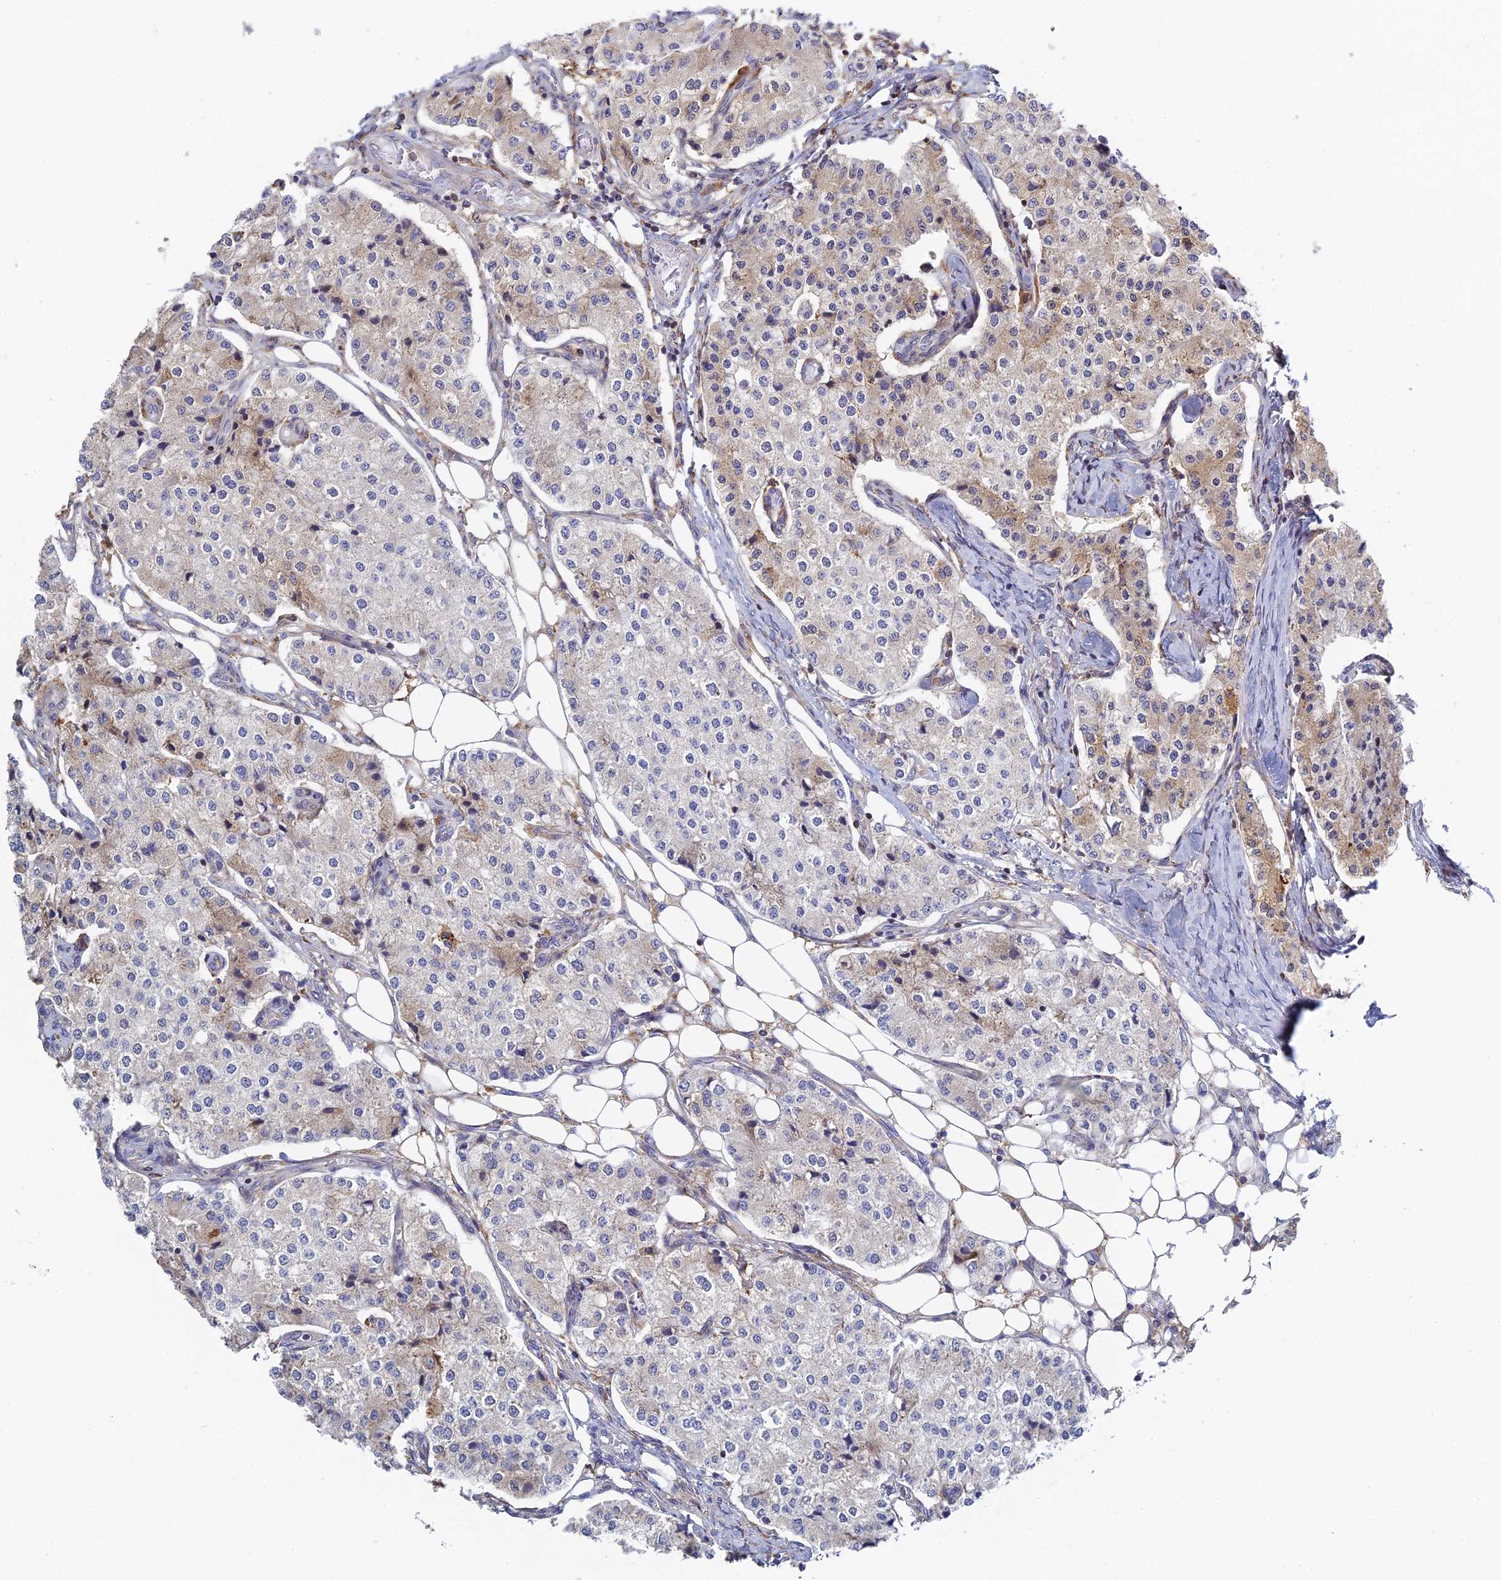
{"staining": {"intensity": "negative", "quantity": "none", "location": "none"}, "tissue": "carcinoid", "cell_type": "Tumor cells", "image_type": "cancer", "snomed": [{"axis": "morphology", "description": "Carcinoid, malignant, NOS"}, {"axis": "topography", "description": "Colon"}], "caption": "Photomicrograph shows no significant protein staining in tumor cells of carcinoid.", "gene": "SPATA5L1", "patient": {"sex": "female", "age": 52}}